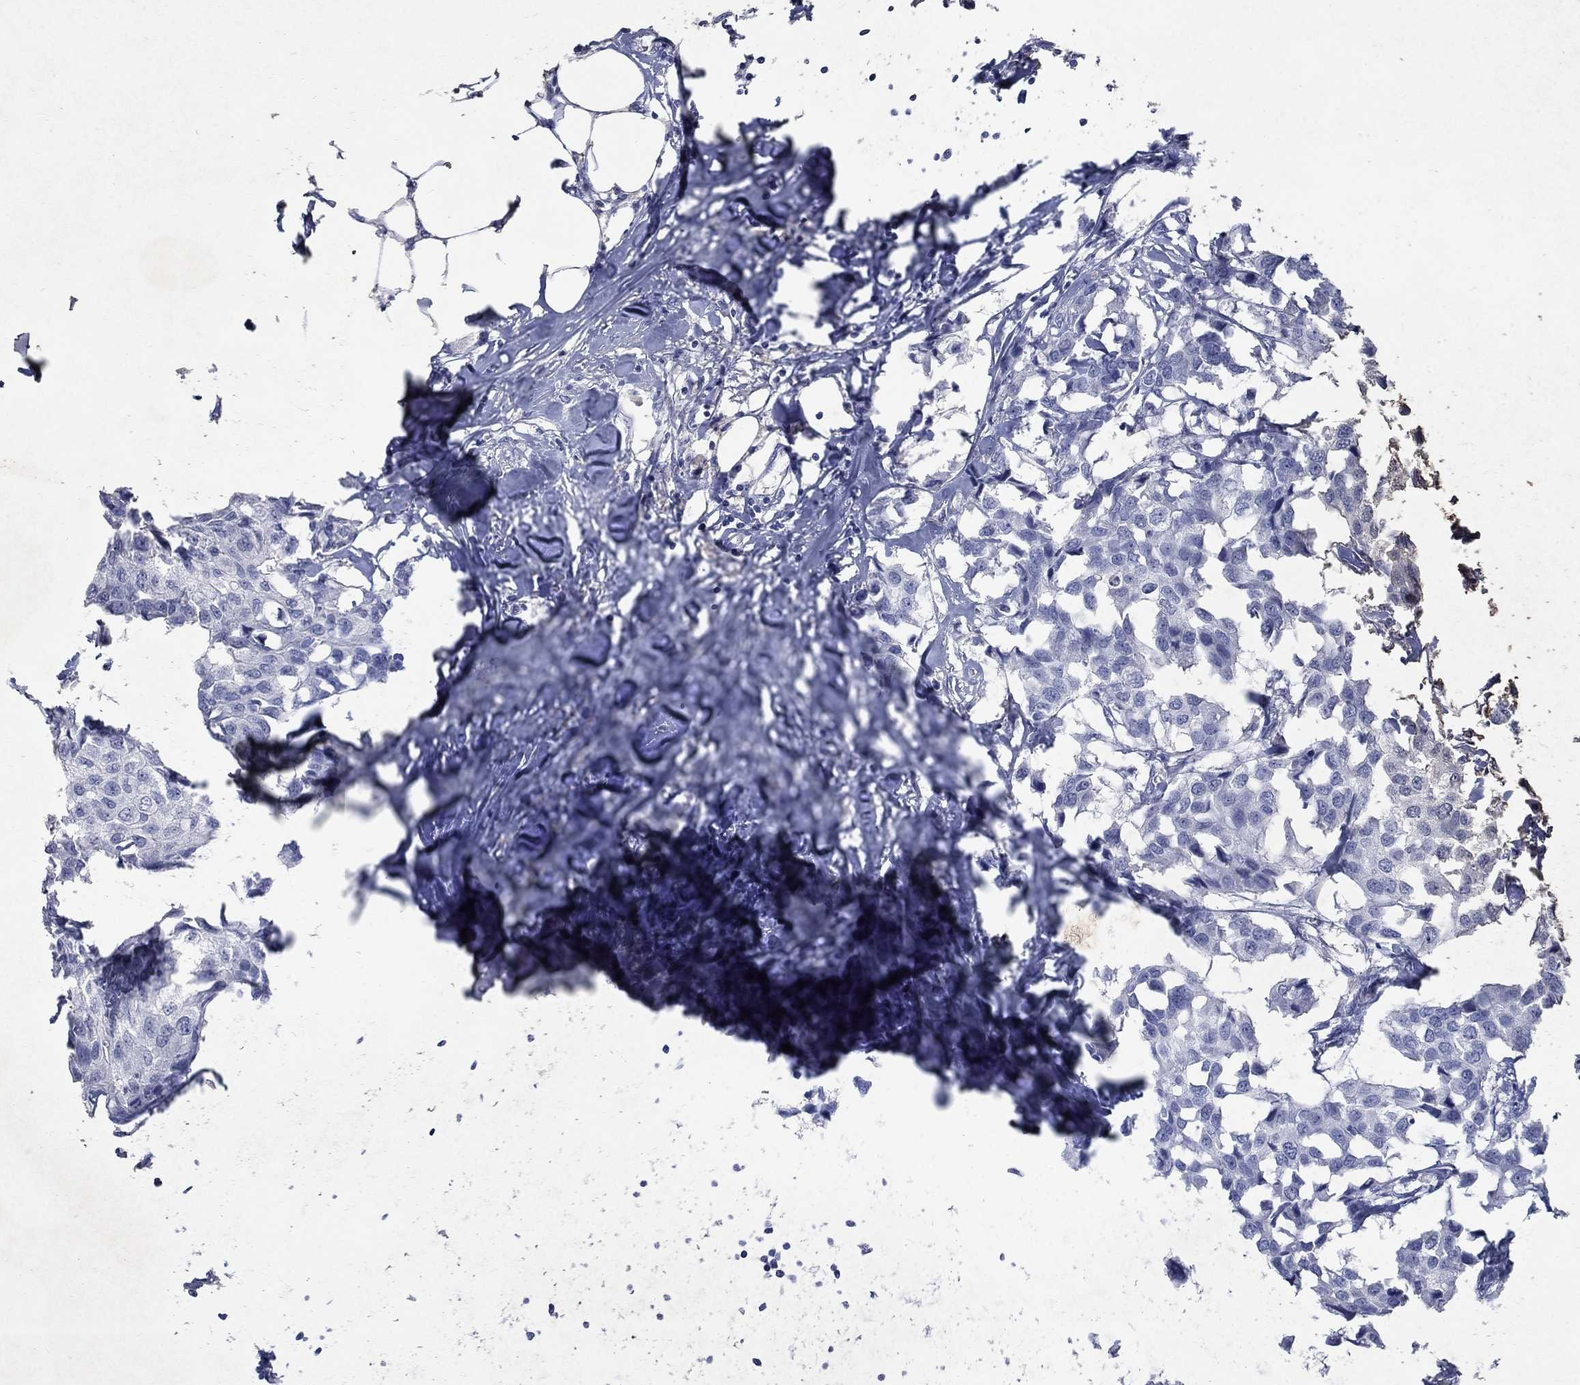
{"staining": {"intensity": "negative", "quantity": "none", "location": "none"}, "tissue": "breast cancer", "cell_type": "Tumor cells", "image_type": "cancer", "snomed": [{"axis": "morphology", "description": "Duct carcinoma"}, {"axis": "topography", "description": "Breast"}], "caption": "Human breast cancer (intraductal carcinoma) stained for a protein using immunohistochemistry (IHC) shows no staining in tumor cells.", "gene": "RFTN2", "patient": {"sex": "female", "age": 80}}